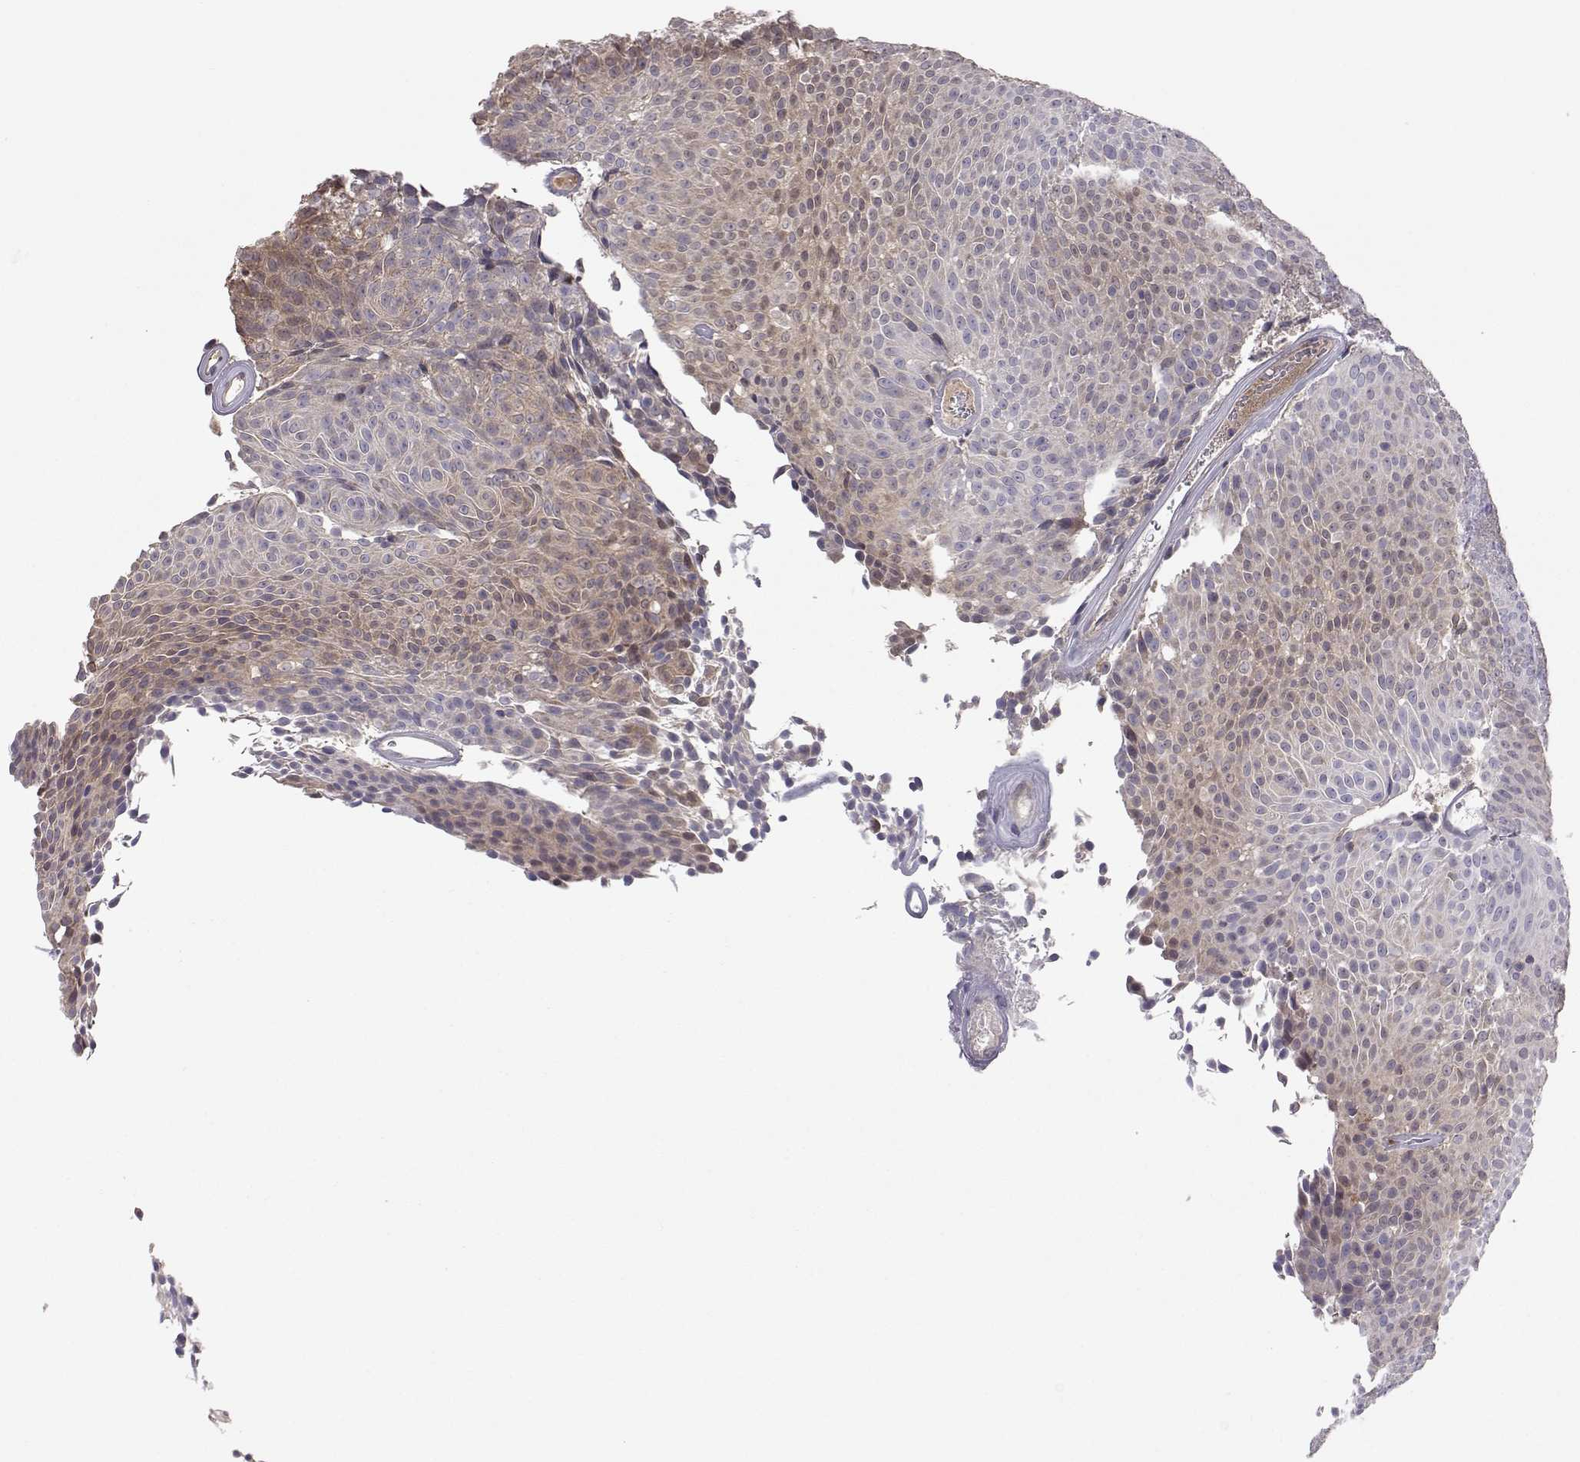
{"staining": {"intensity": "weak", "quantity": "<25%", "location": "cytoplasmic/membranous"}, "tissue": "urothelial cancer", "cell_type": "Tumor cells", "image_type": "cancer", "snomed": [{"axis": "morphology", "description": "Urothelial carcinoma, Low grade"}, {"axis": "topography", "description": "Urinary bladder"}], "caption": "Immunohistochemistry image of neoplastic tissue: human urothelial cancer stained with DAB demonstrates no significant protein positivity in tumor cells.", "gene": "NCAM2", "patient": {"sex": "male", "age": 77}}